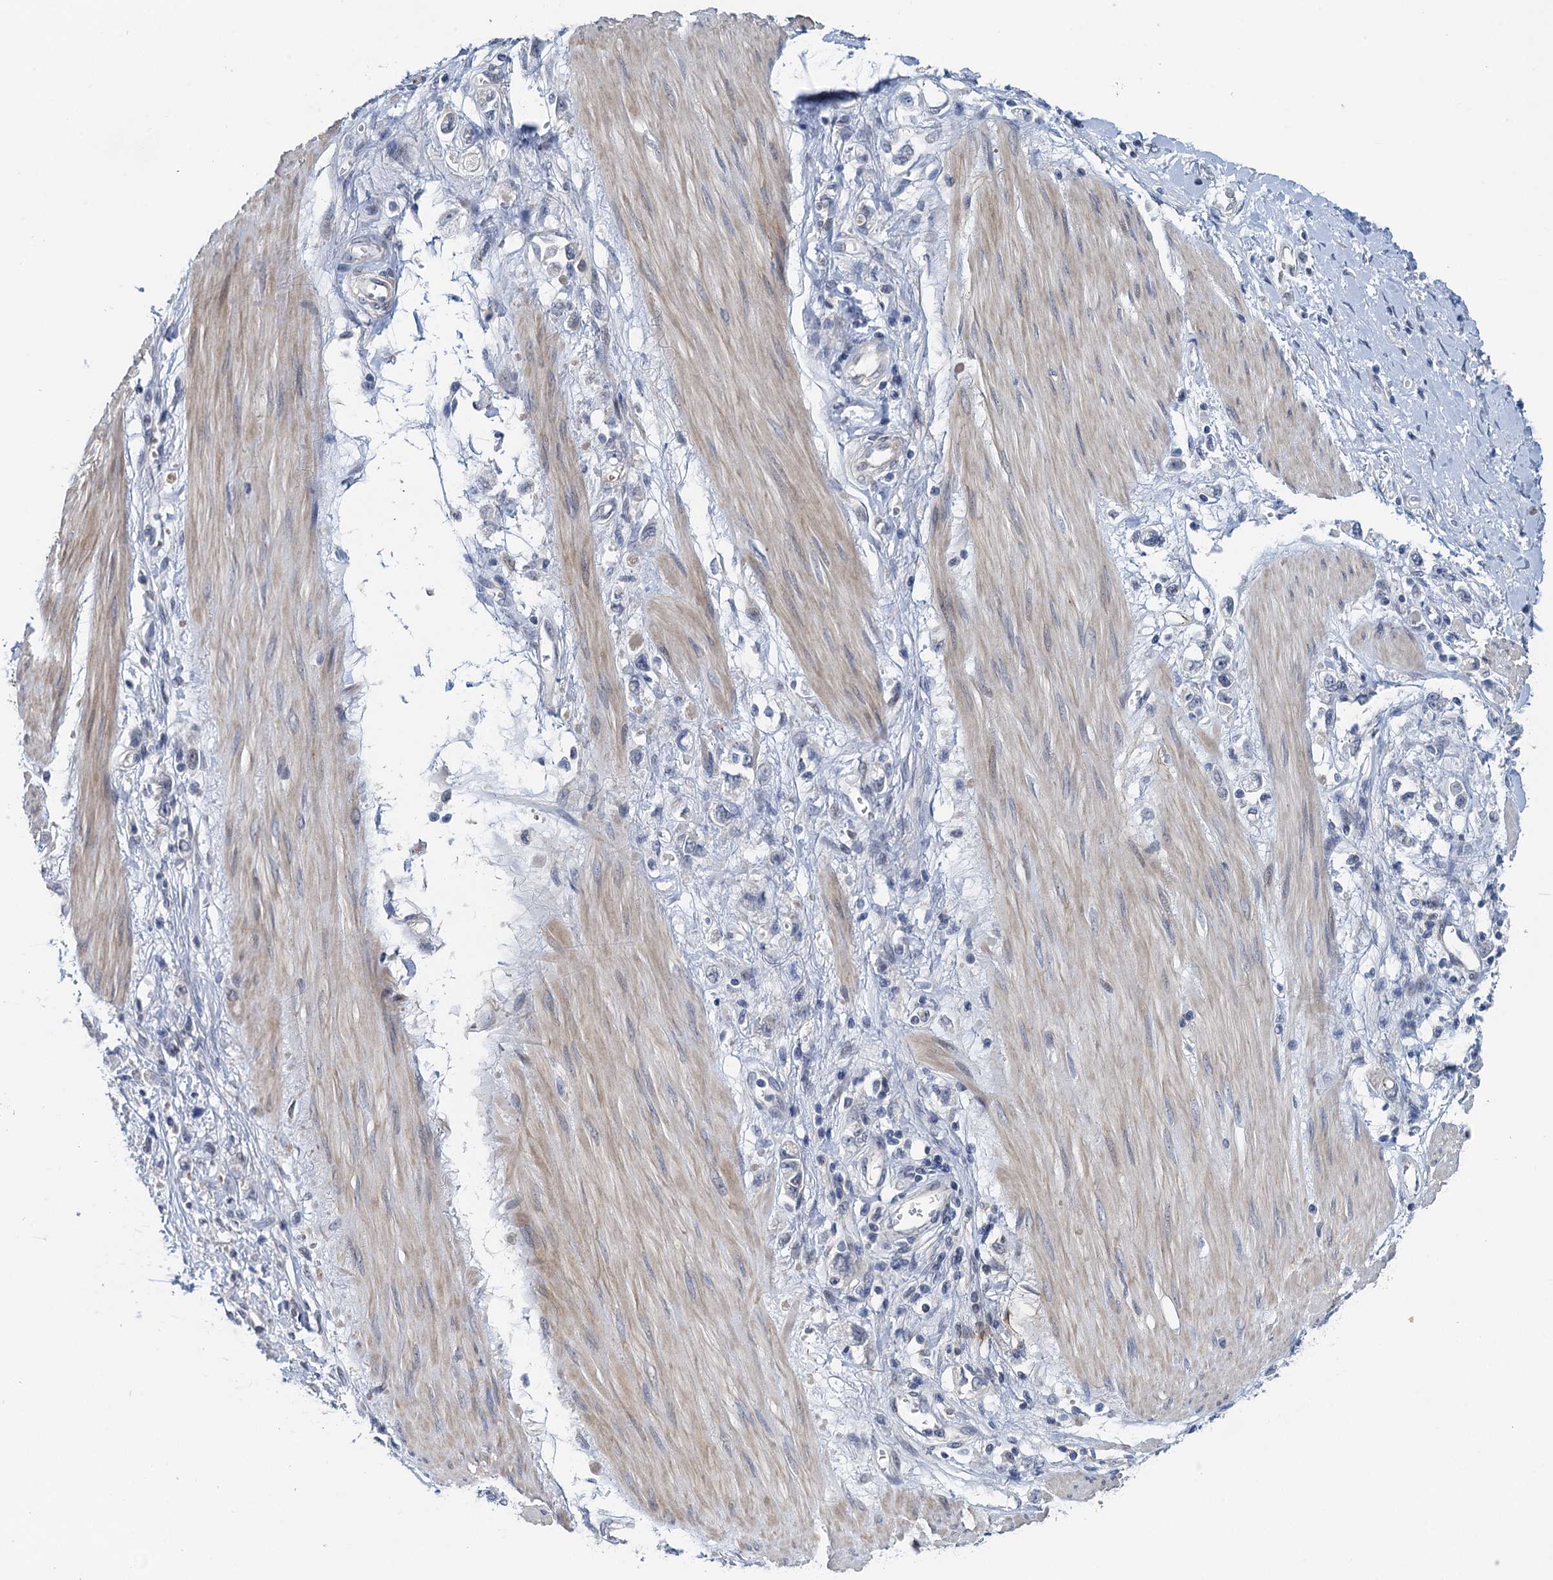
{"staining": {"intensity": "negative", "quantity": "none", "location": "none"}, "tissue": "stomach cancer", "cell_type": "Tumor cells", "image_type": "cancer", "snomed": [{"axis": "morphology", "description": "Adenocarcinoma, NOS"}, {"axis": "topography", "description": "Stomach"}], "caption": "An immunohistochemistry (IHC) histopathology image of adenocarcinoma (stomach) is shown. There is no staining in tumor cells of adenocarcinoma (stomach).", "gene": "MRFAP1", "patient": {"sex": "female", "age": 76}}